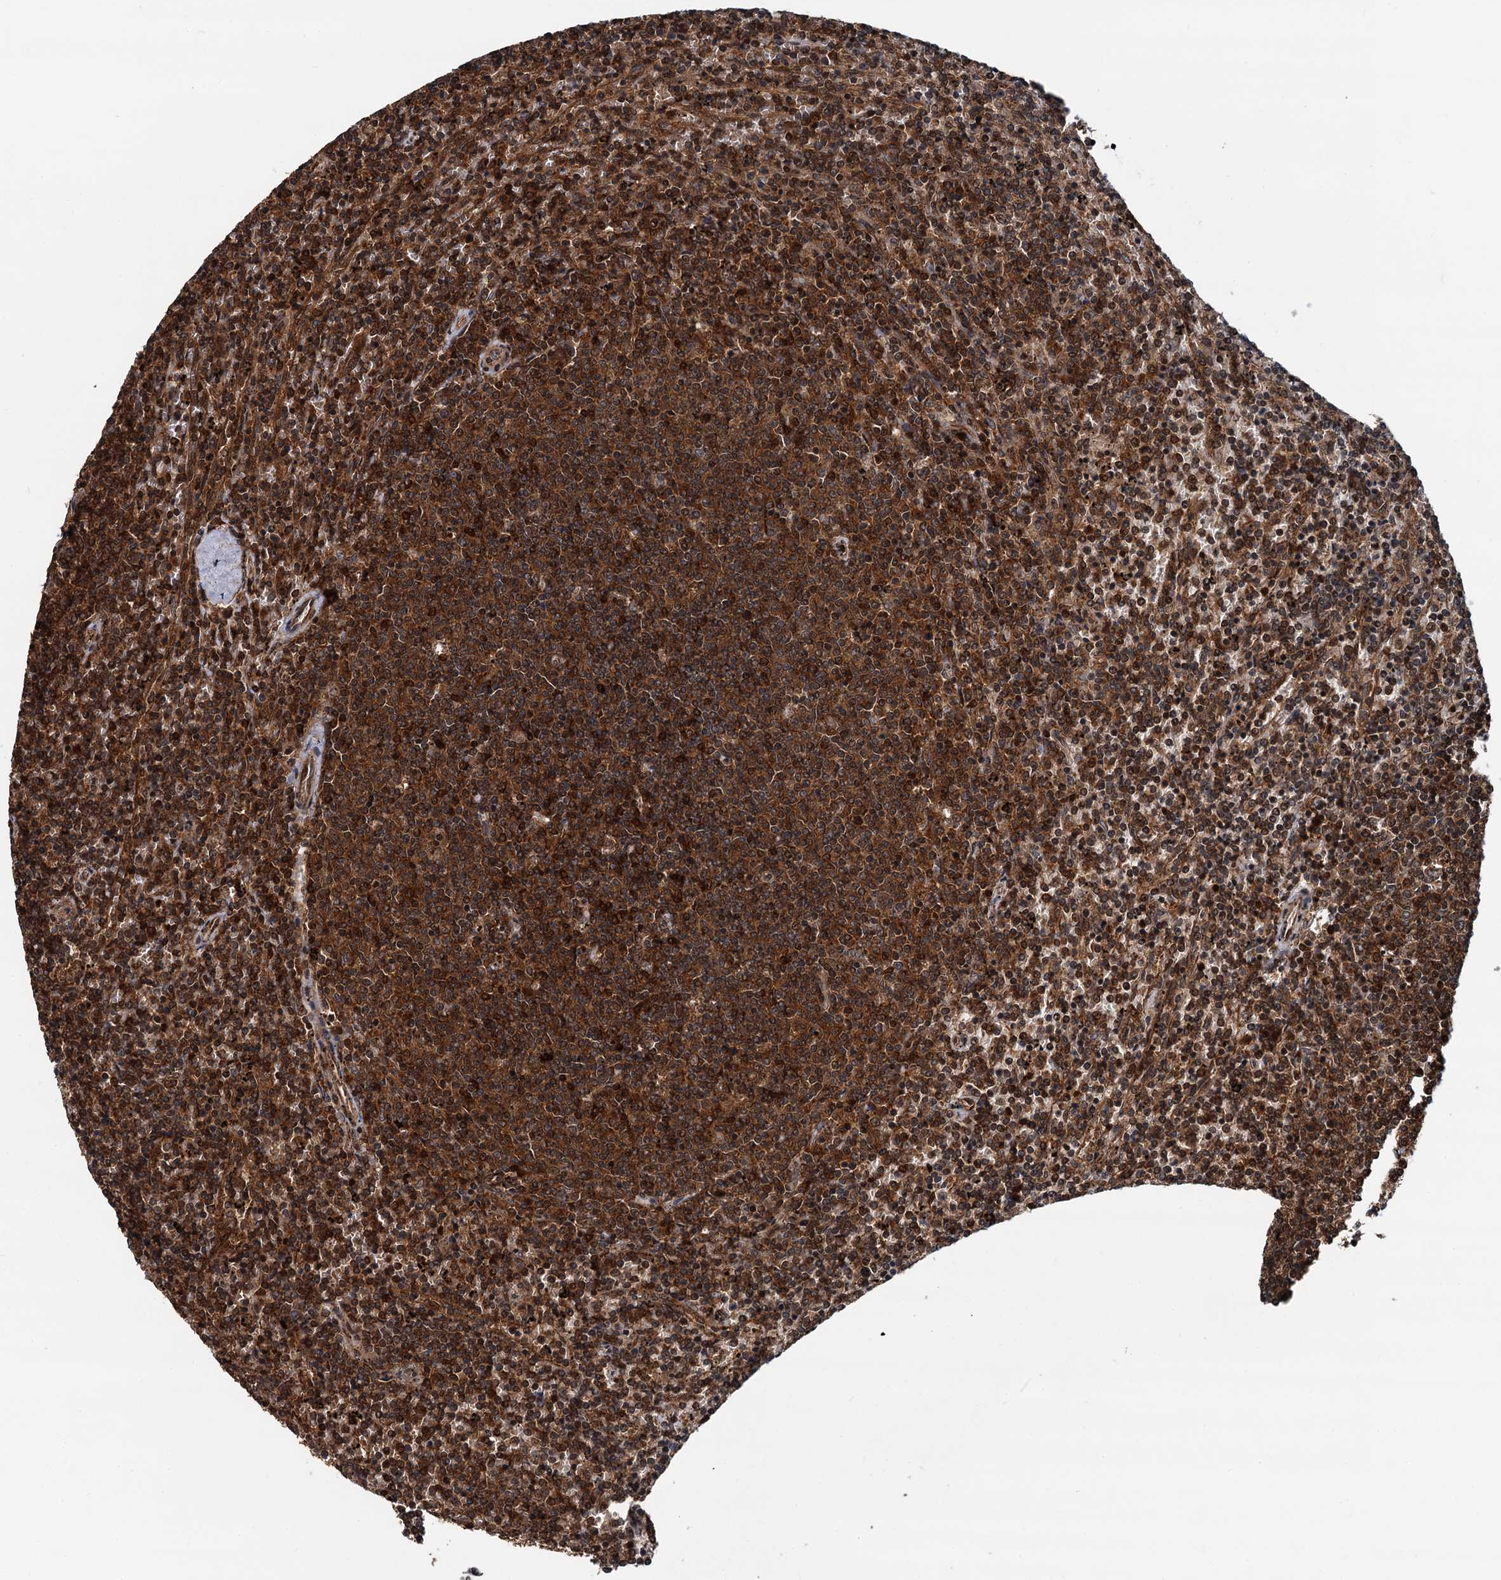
{"staining": {"intensity": "moderate", "quantity": ">75%", "location": "cytoplasmic/membranous"}, "tissue": "lymphoma", "cell_type": "Tumor cells", "image_type": "cancer", "snomed": [{"axis": "morphology", "description": "Malignant lymphoma, non-Hodgkin's type, Low grade"}, {"axis": "topography", "description": "Spleen"}], "caption": "Immunohistochemistry (IHC) histopathology image of malignant lymphoma, non-Hodgkin's type (low-grade) stained for a protein (brown), which displays medium levels of moderate cytoplasmic/membranous positivity in approximately >75% of tumor cells.", "gene": "STUB1", "patient": {"sex": "female", "age": 50}}